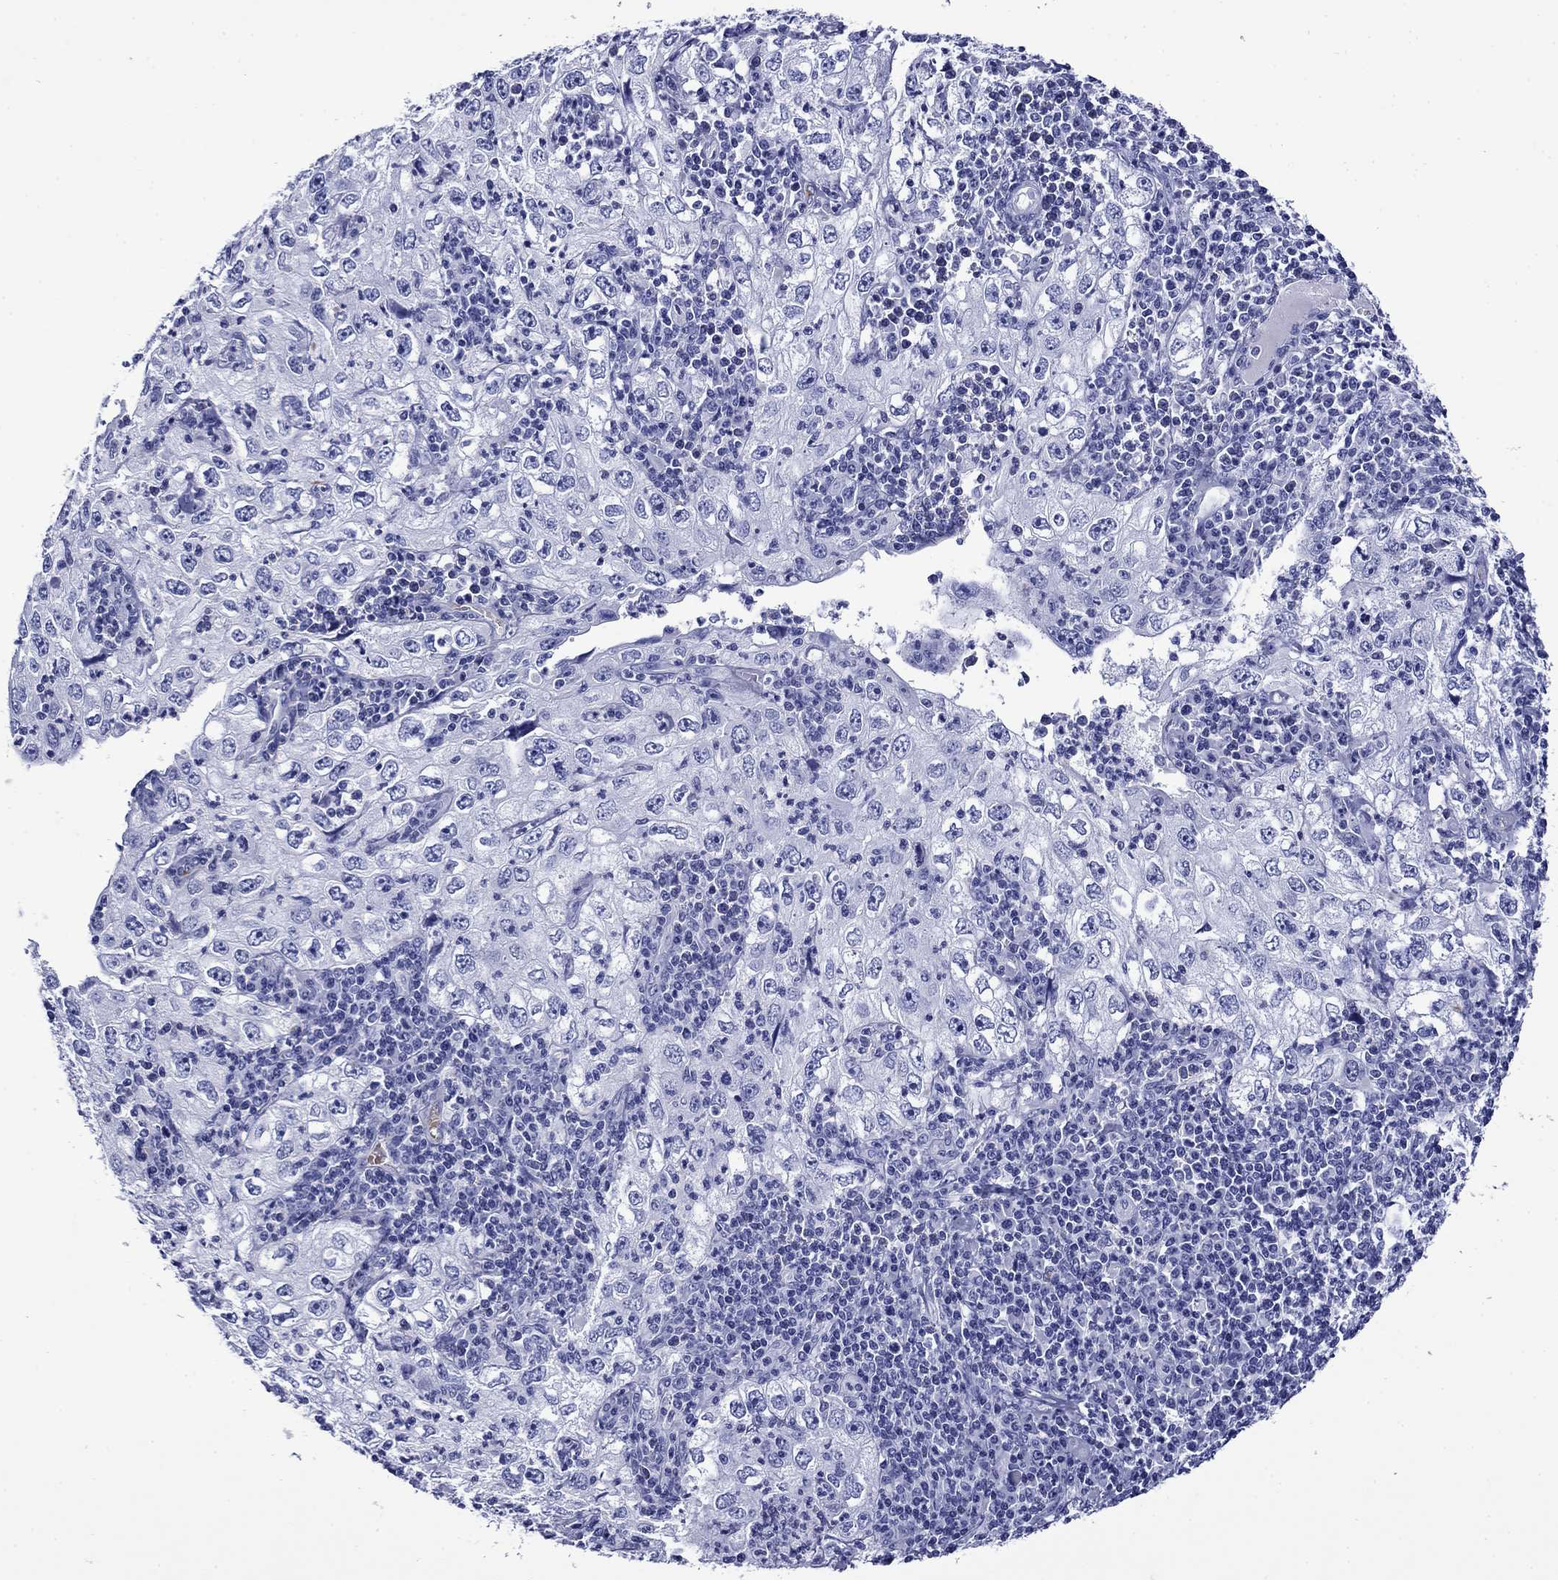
{"staining": {"intensity": "negative", "quantity": "none", "location": "none"}, "tissue": "cervical cancer", "cell_type": "Tumor cells", "image_type": "cancer", "snomed": [{"axis": "morphology", "description": "Squamous cell carcinoma, NOS"}, {"axis": "topography", "description": "Cervix"}], "caption": "Cervical squamous cell carcinoma was stained to show a protein in brown. There is no significant expression in tumor cells.", "gene": "ROM1", "patient": {"sex": "female", "age": 24}}